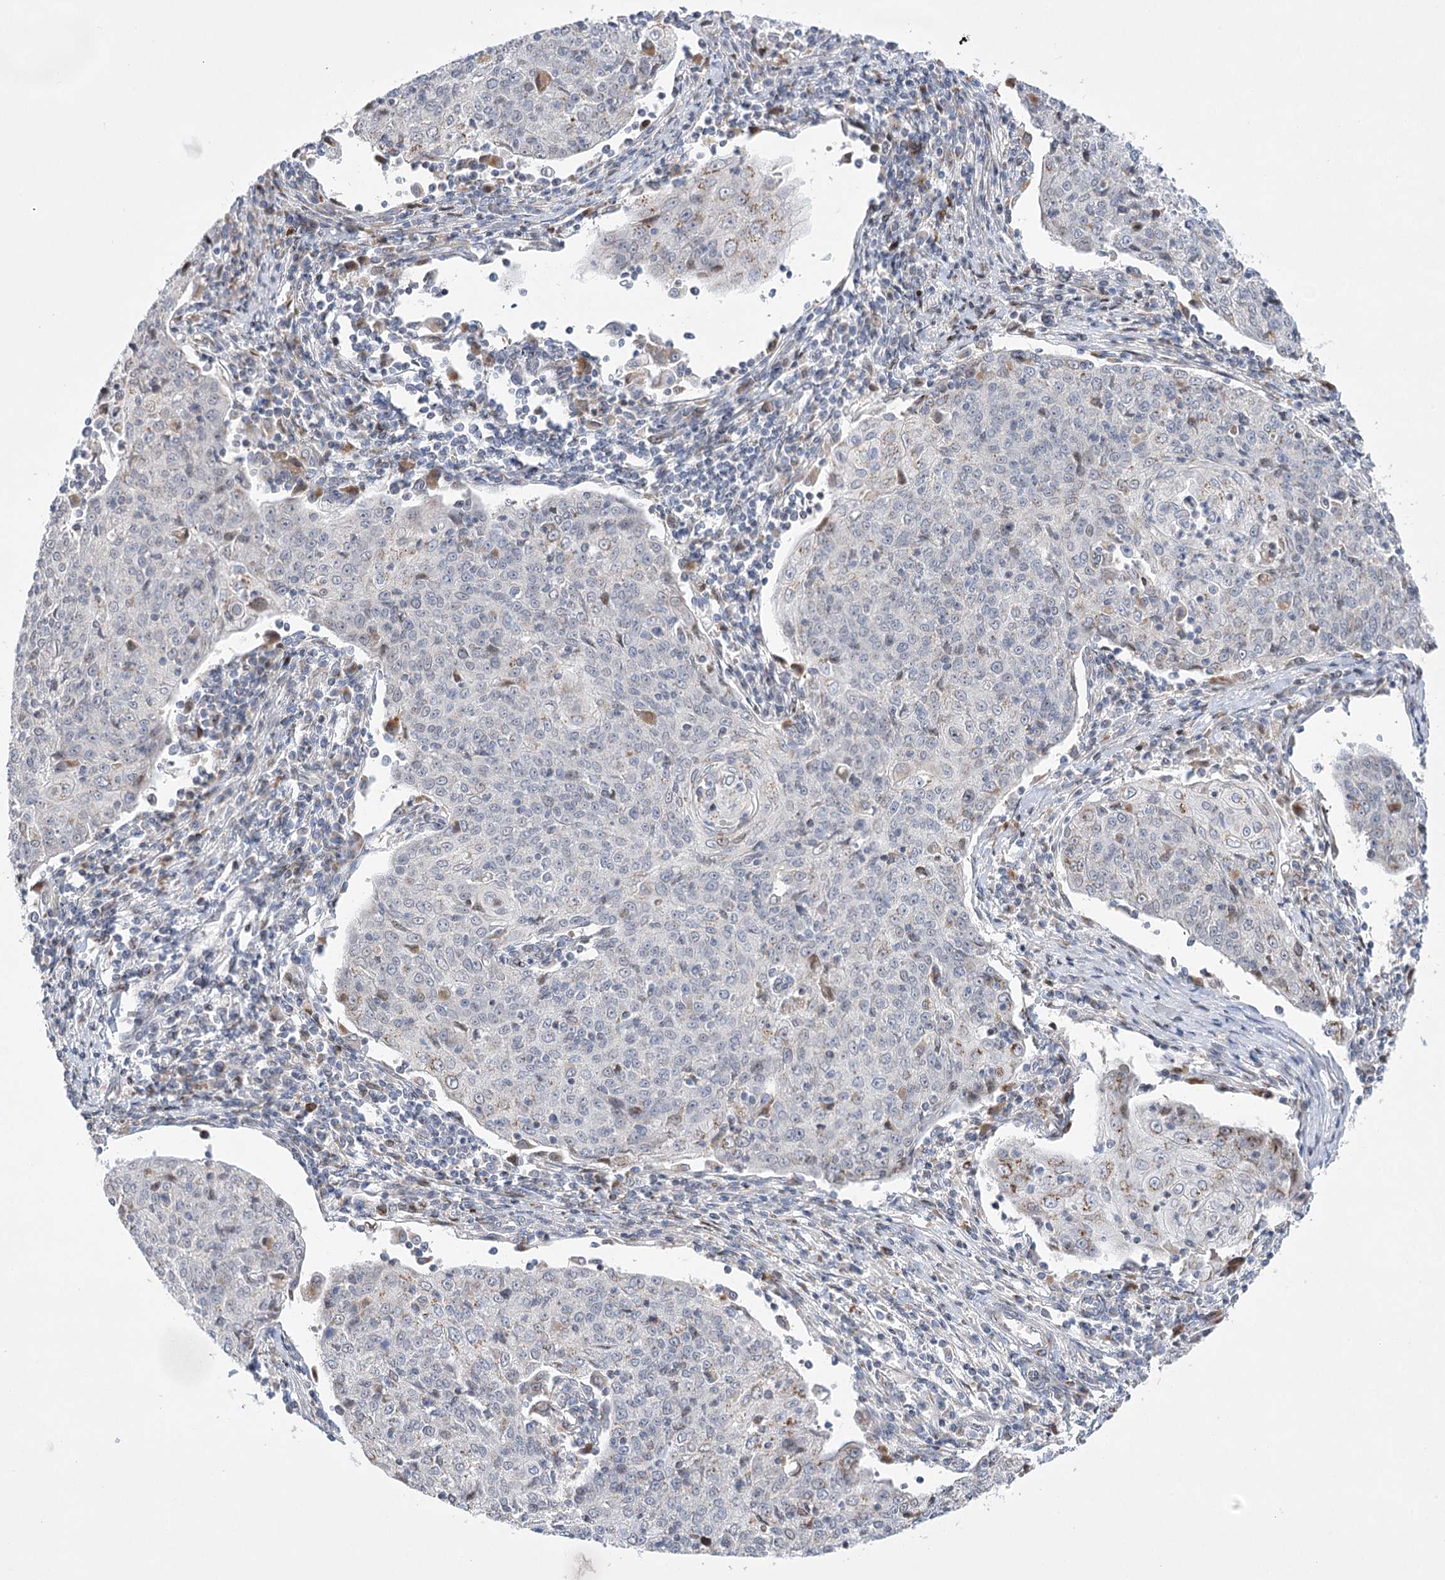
{"staining": {"intensity": "negative", "quantity": "none", "location": "none"}, "tissue": "cervical cancer", "cell_type": "Tumor cells", "image_type": "cancer", "snomed": [{"axis": "morphology", "description": "Squamous cell carcinoma, NOS"}, {"axis": "topography", "description": "Cervix"}], "caption": "IHC histopathology image of neoplastic tissue: squamous cell carcinoma (cervical) stained with DAB (3,3'-diaminobenzidine) reveals no significant protein positivity in tumor cells.", "gene": "NME7", "patient": {"sex": "female", "age": 48}}